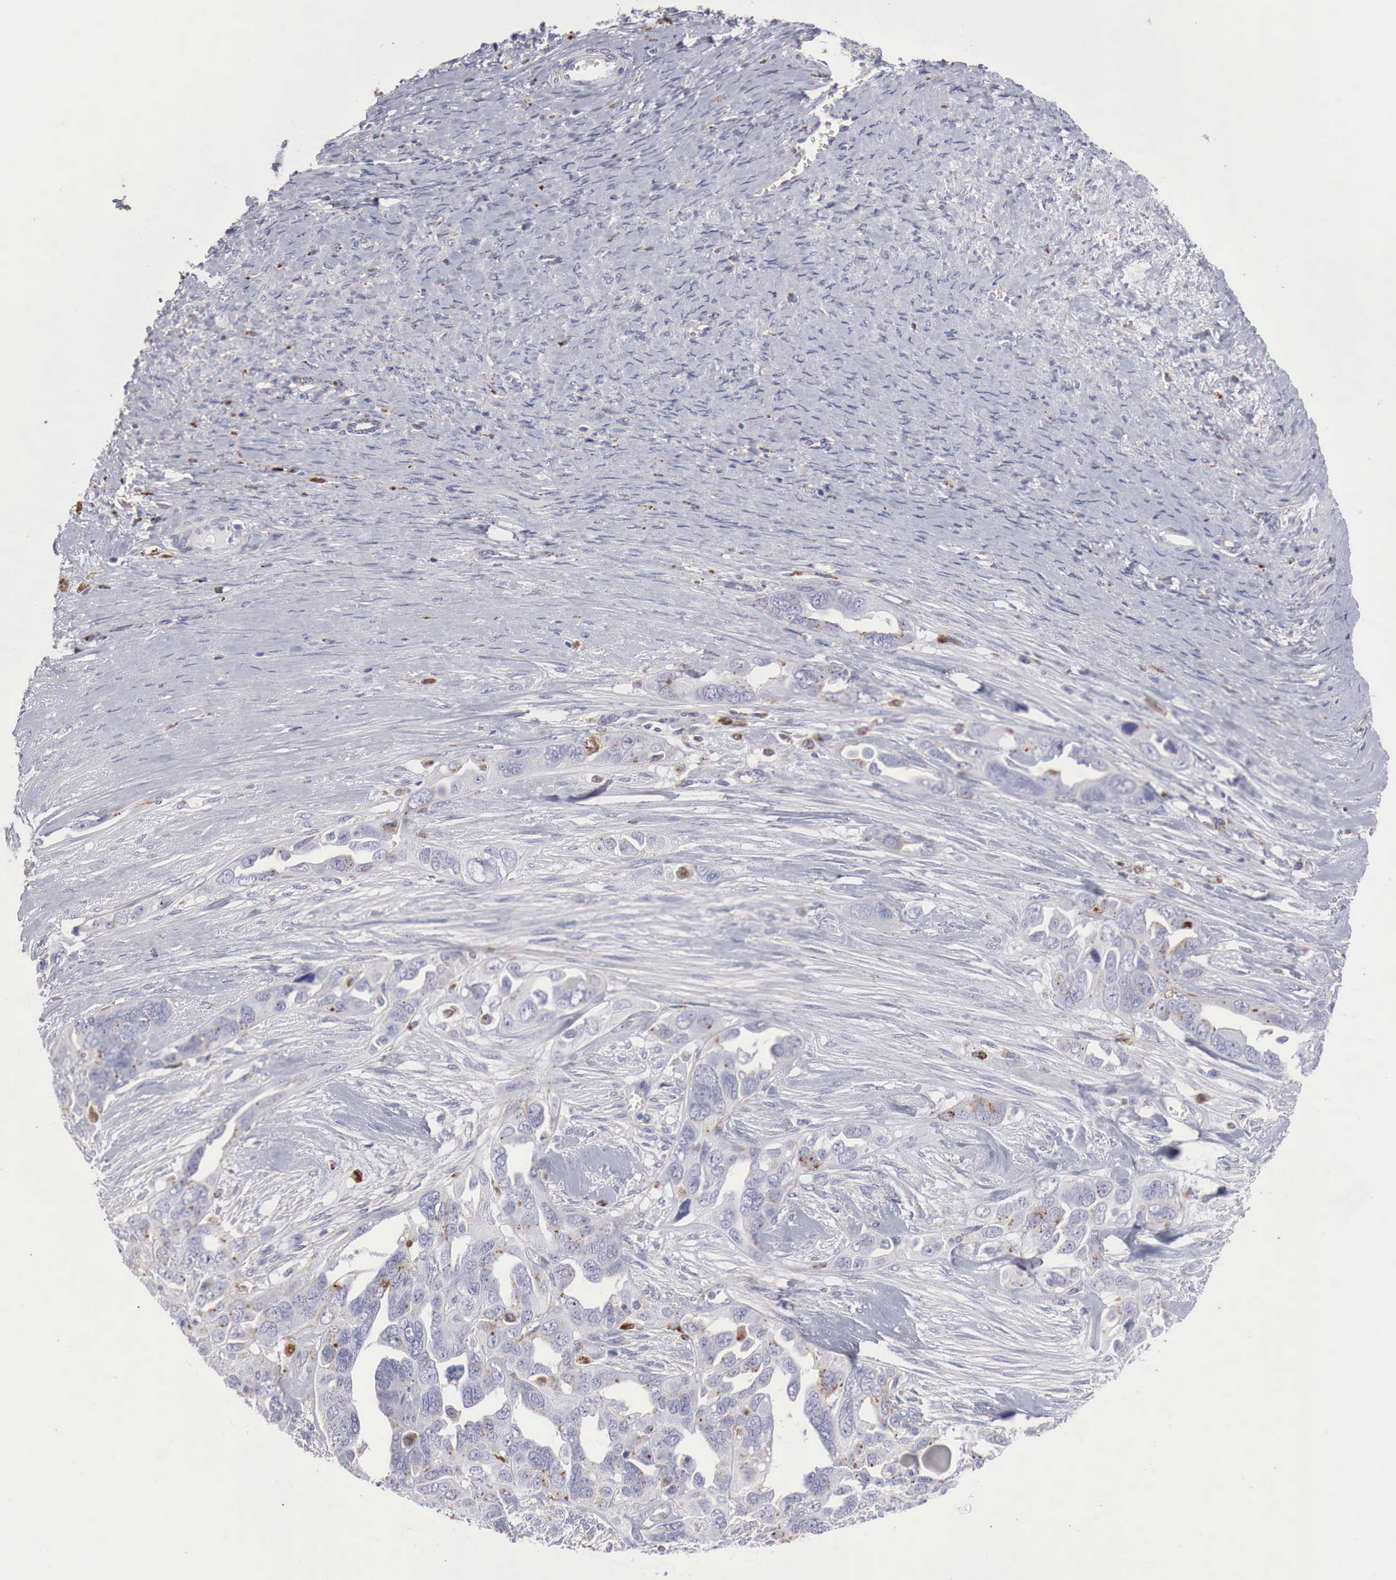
{"staining": {"intensity": "moderate", "quantity": "<25%", "location": "cytoplasmic/membranous"}, "tissue": "ovarian cancer", "cell_type": "Tumor cells", "image_type": "cancer", "snomed": [{"axis": "morphology", "description": "Cystadenocarcinoma, serous, NOS"}, {"axis": "topography", "description": "Ovary"}], "caption": "Protein staining of ovarian cancer (serous cystadenocarcinoma) tissue reveals moderate cytoplasmic/membranous staining in about <25% of tumor cells.", "gene": "GLA", "patient": {"sex": "female", "age": 63}}